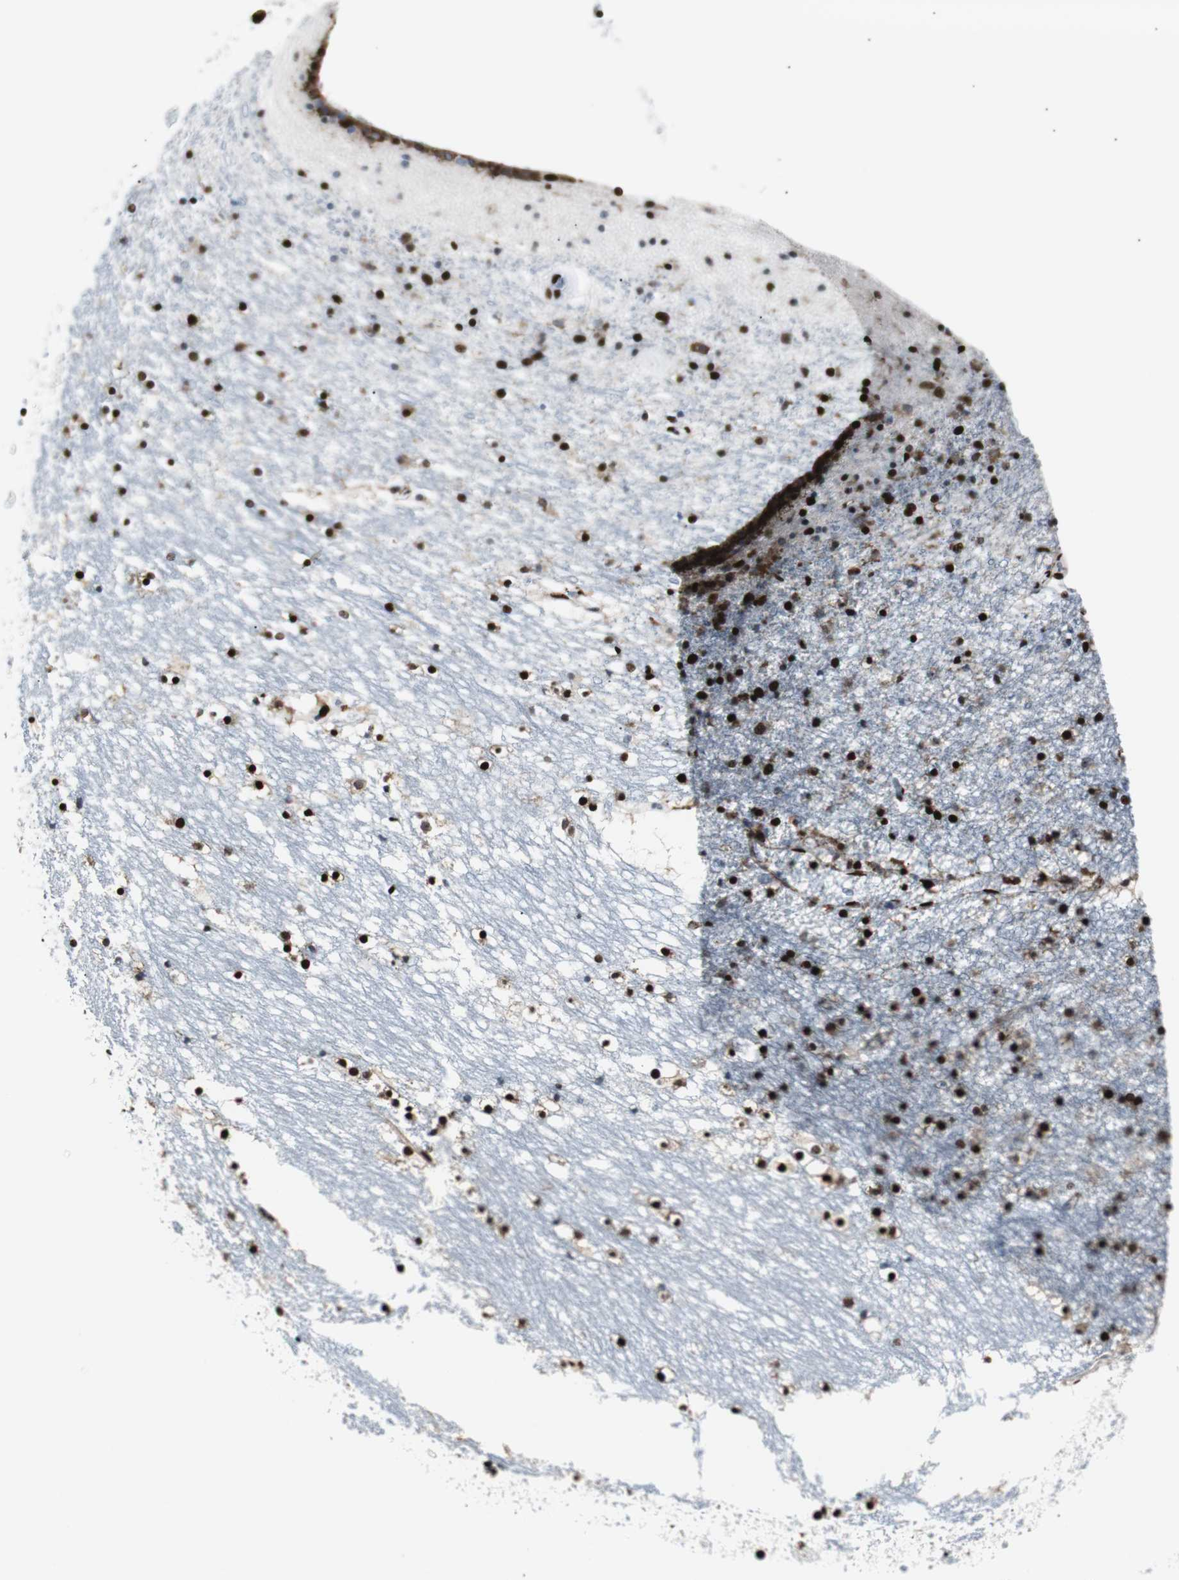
{"staining": {"intensity": "strong", "quantity": ">75%", "location": "nuclear"}, "tissue": "caudate", "cell_type": "Glial cells", "image_type": "normal", "snomed": [{"axis": "morphology", "description": "Normal tissue, NOS"}, {"axis": "topography", "description": "Lateral ventricle wall"}], "caption": "Immunohistochemistry (IHC) (DAB) staining of benign human caudate shows strong nuclear protein expression in about >75% of glial cells.", "gene": "NCL", "patient": {"sex": "male", "age": 45}}